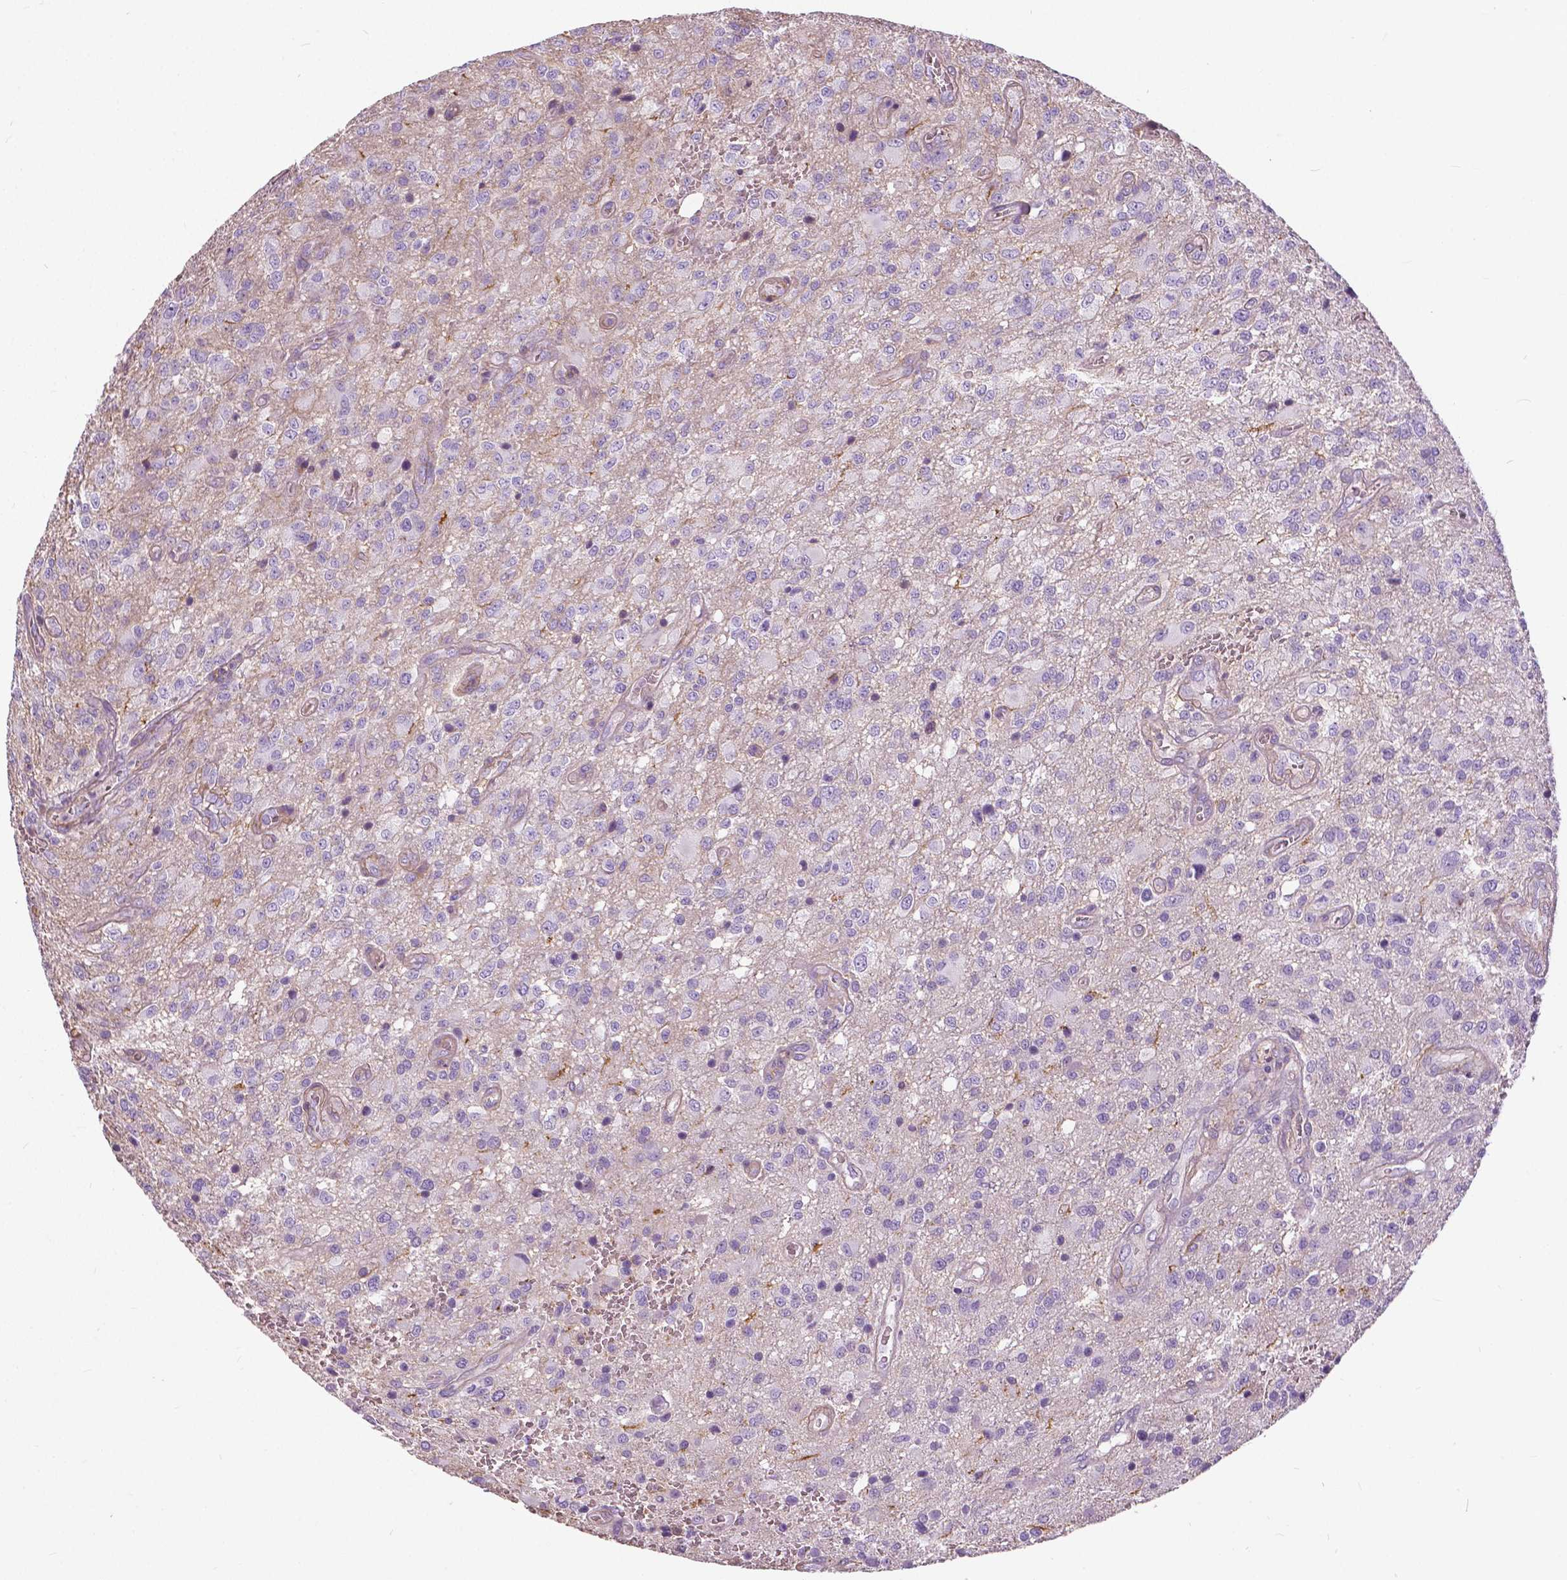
{"staining": {"intensity": "negative", "quantity": "none", "location": "none"}, "tissue": "glioma", "cell_type": "Tumor cells", "image_type": "cancer", "snomed": [{"axis": "morphology", "description": "Glioma, malignant, Low grade"}, {"axis": "topography", "description": "Brain"}], "caption": "Tumor cells are negative for brown protein staining in low-grade glioma (malignant).", "gene": "ANXA13", "patient": {"sex": "male", "age": 66}}